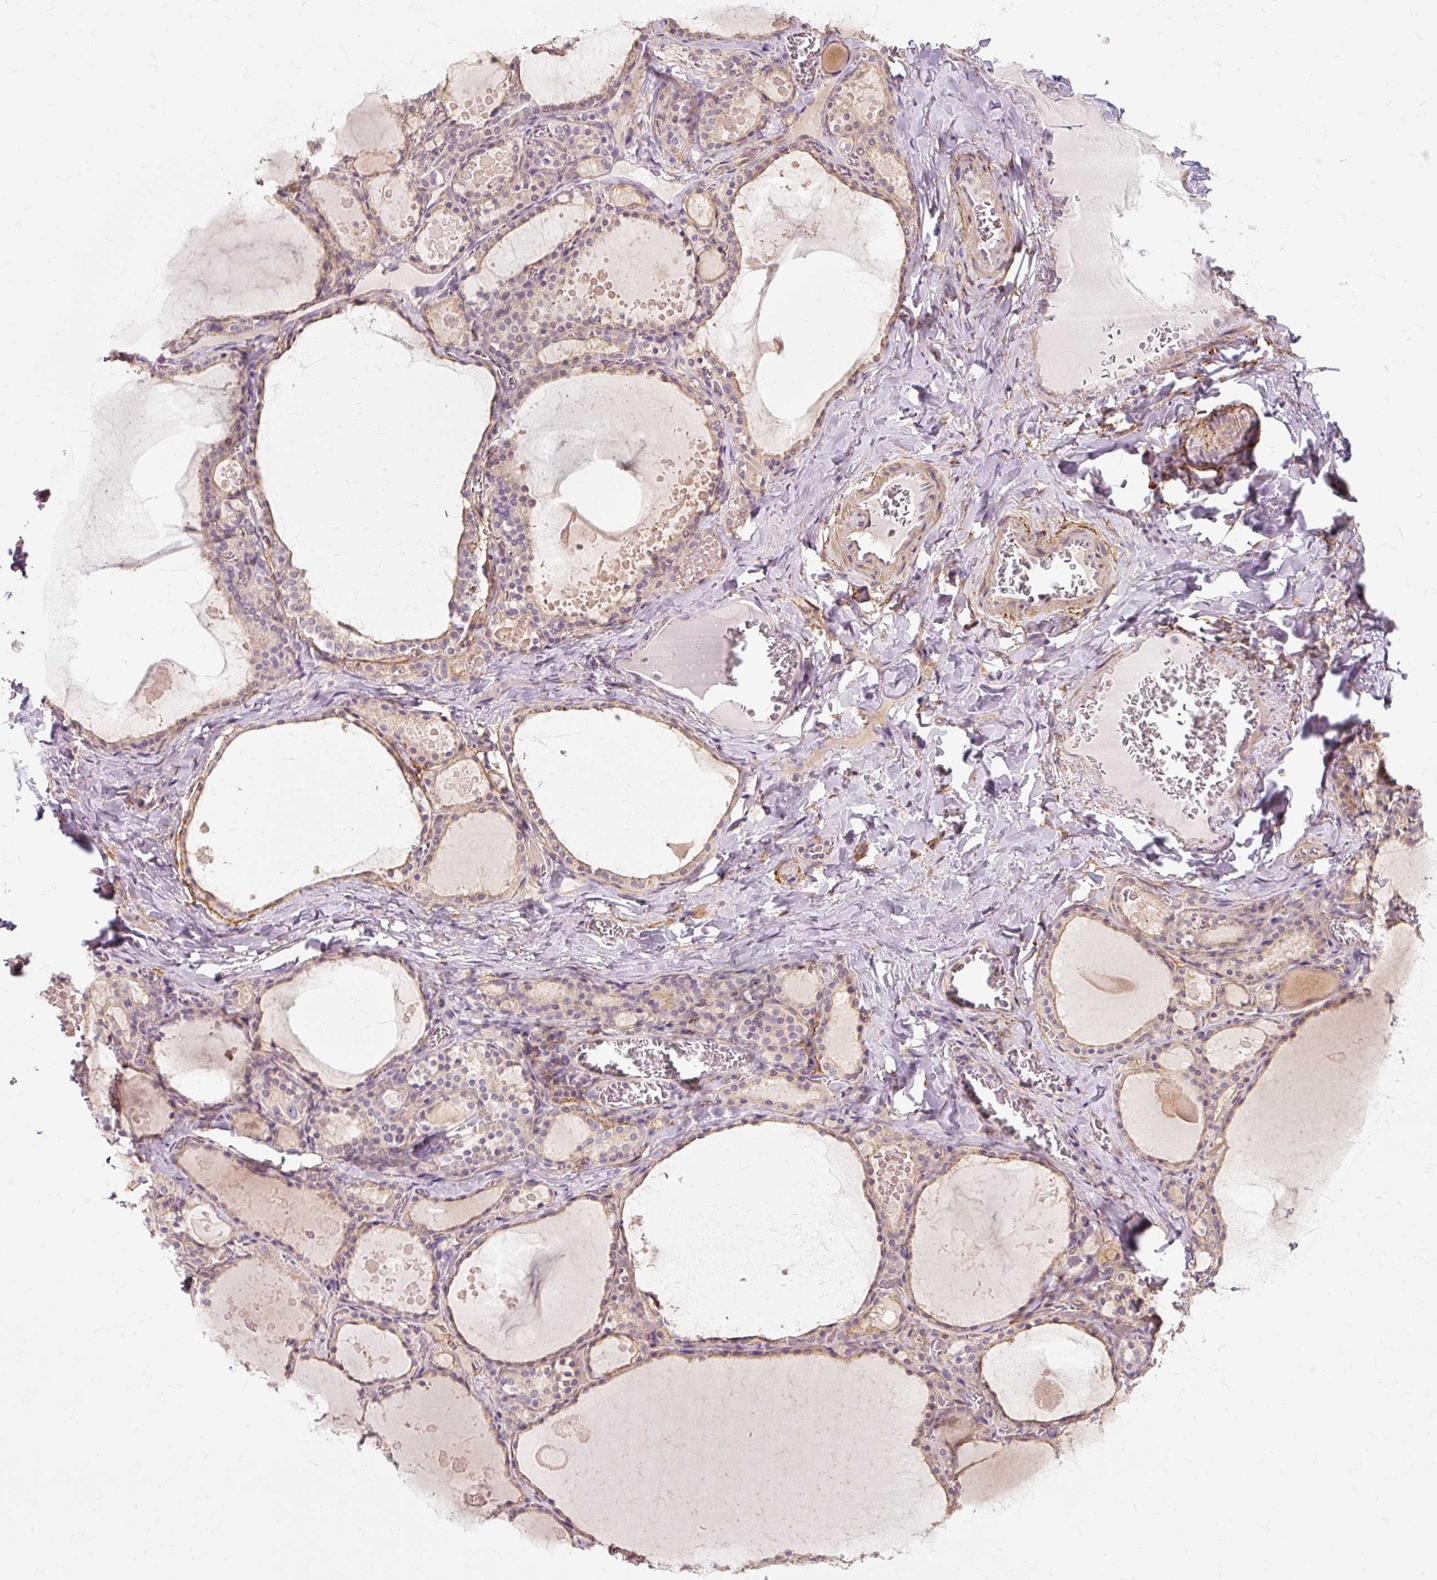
{"staining": {"intensity": "weak", "quantity": "25%-75%", "location": "cytoplasmic/membranous"}, "tissue": "thyroid gland", "cell_type": "Glandular cells", "image_type": "normal", "snomed": [{"axis": "morphology", "description": "Normal tissue, NOS"}, {"axis": "topography", "description": "Thyroid gland"}], "caption": "IHC micrograph of unremarkable thyroid gland: human thyroid gland stained using IHC demonstrates low levels of weak protein expression localized specifically in the cytoplasmic/membranous of glandular cells, appearing as a cytoplasmic/membranous brown color.", "gene": "TSPAN8", "patient": {"sex": "male", "age": 56}}